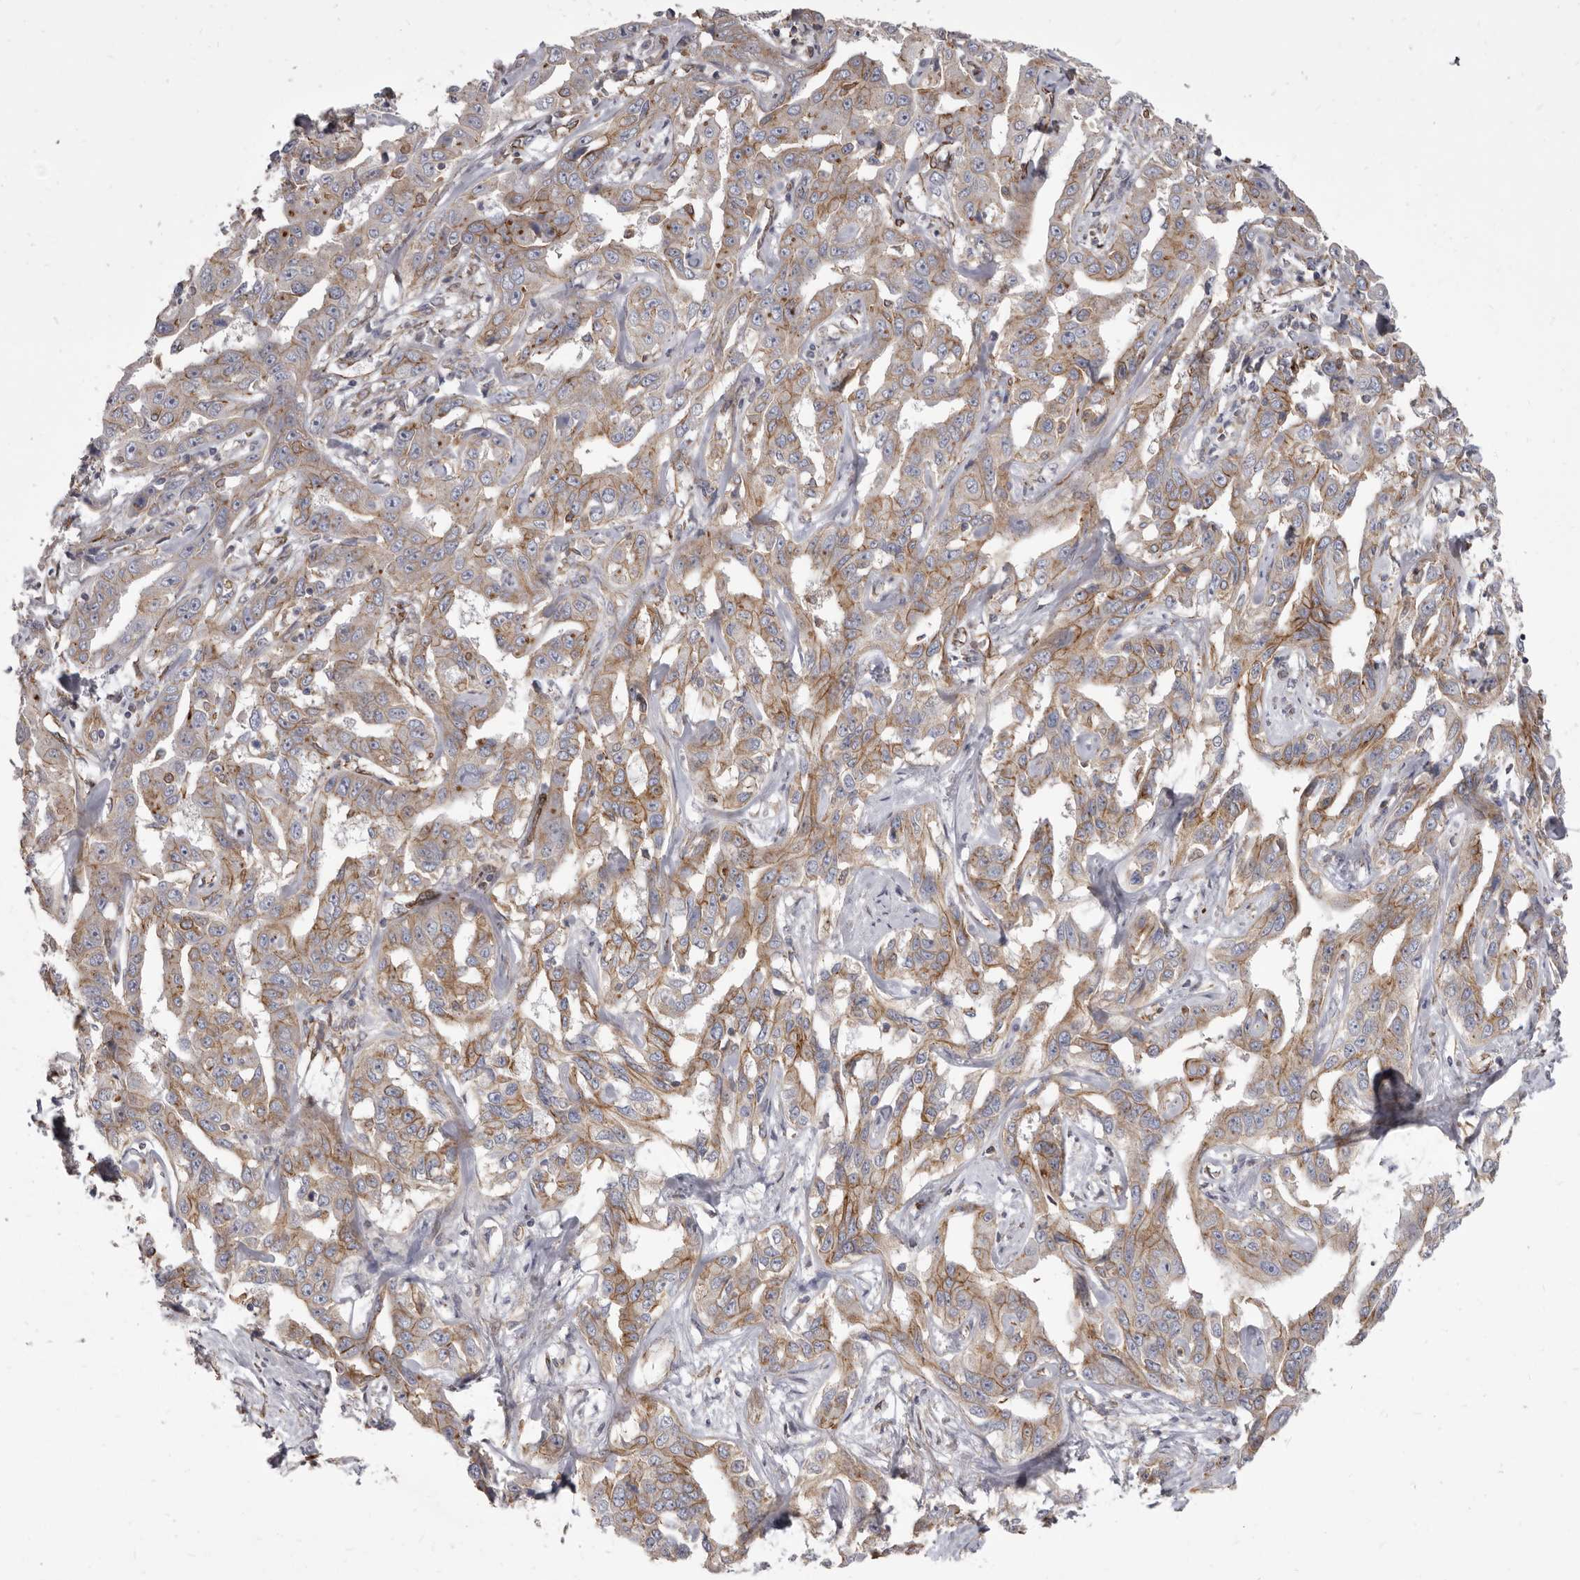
{"staining": {"intensity": "weak", "quantity": ">75%", "location": "cytoplasmic/membranous"}, "tissue": "liver cancer", "cell_type": "Tumor cells", "image_type": "cancer", "snomed": [{"axis": "morphology", "description": "Cholangiocarcinoma"}, {"axis": "topography", "description": "Liver"}], "caption": "Immunohistochemistry (DAB (3,3'-diaminobenzidine)) staining of human liver cholangiocarcinoma displays weak cytoplasmic/membranous protein expression in approximately >75% of tumor cells.", "gene": "P2RX6", "patient": {"sex": "male", "age": 59}}